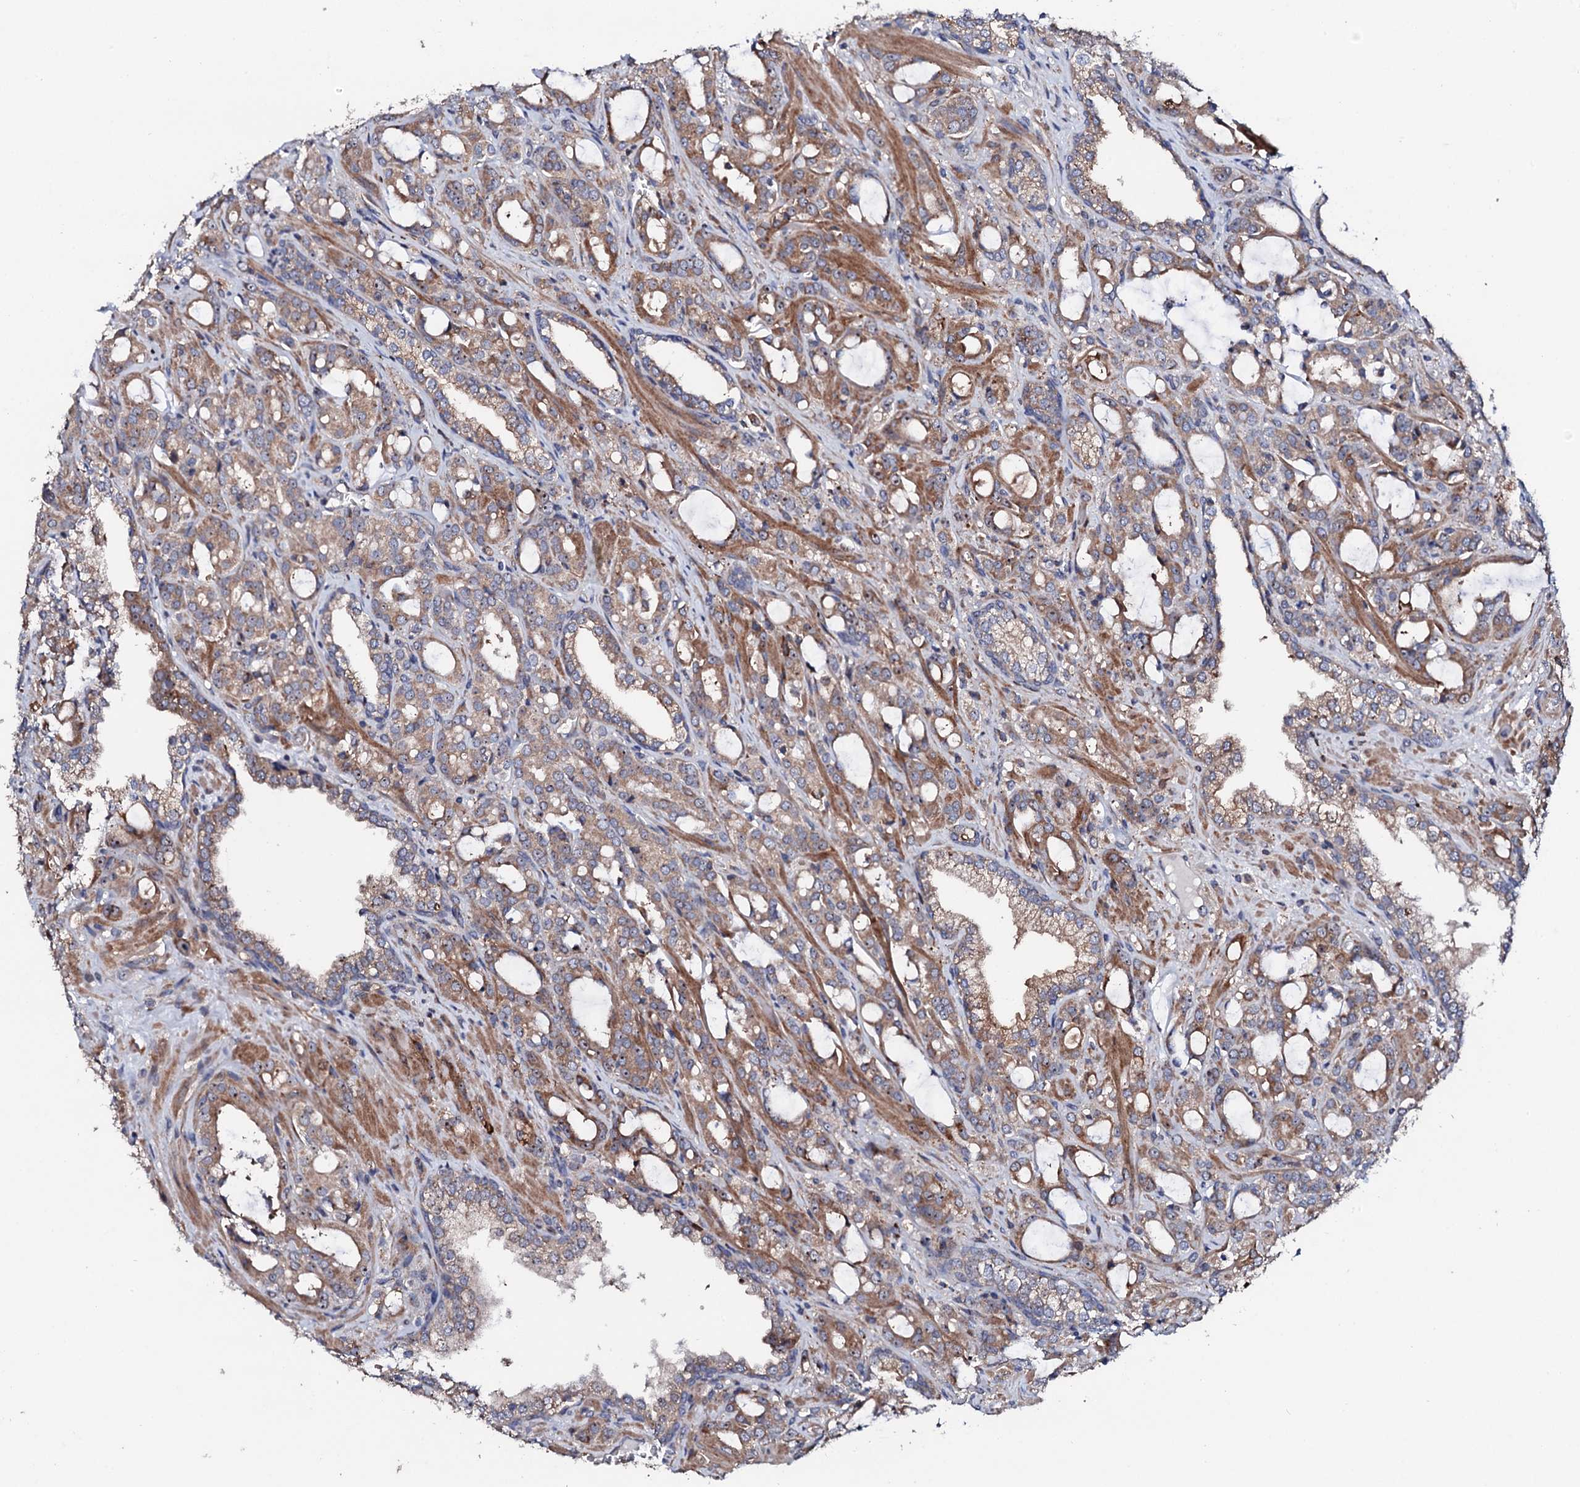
{"staining": {"intensity": "moderate", "quantity": ">75%", "location": "cytoplasmic/membranous"}, "tissue": "prostate cancer", "cell_type": "Tumor cells", "image_type": "cancer", "snomed": [{"axis": "morphology", "description": "Adenocarcinoma, High grade"}, {"axis": "topography", "description": "Prostate"}], "caption": "Prostate cancer (high-grade adenocarcinoma) tissue exhibits moderate cytoplasmic/membranous positivity in approximately >75% of tumor cells, visualized by immunohistochemistry.", "gene": "GTPBP4", "patient": {"sex": "male", "age": 72}}